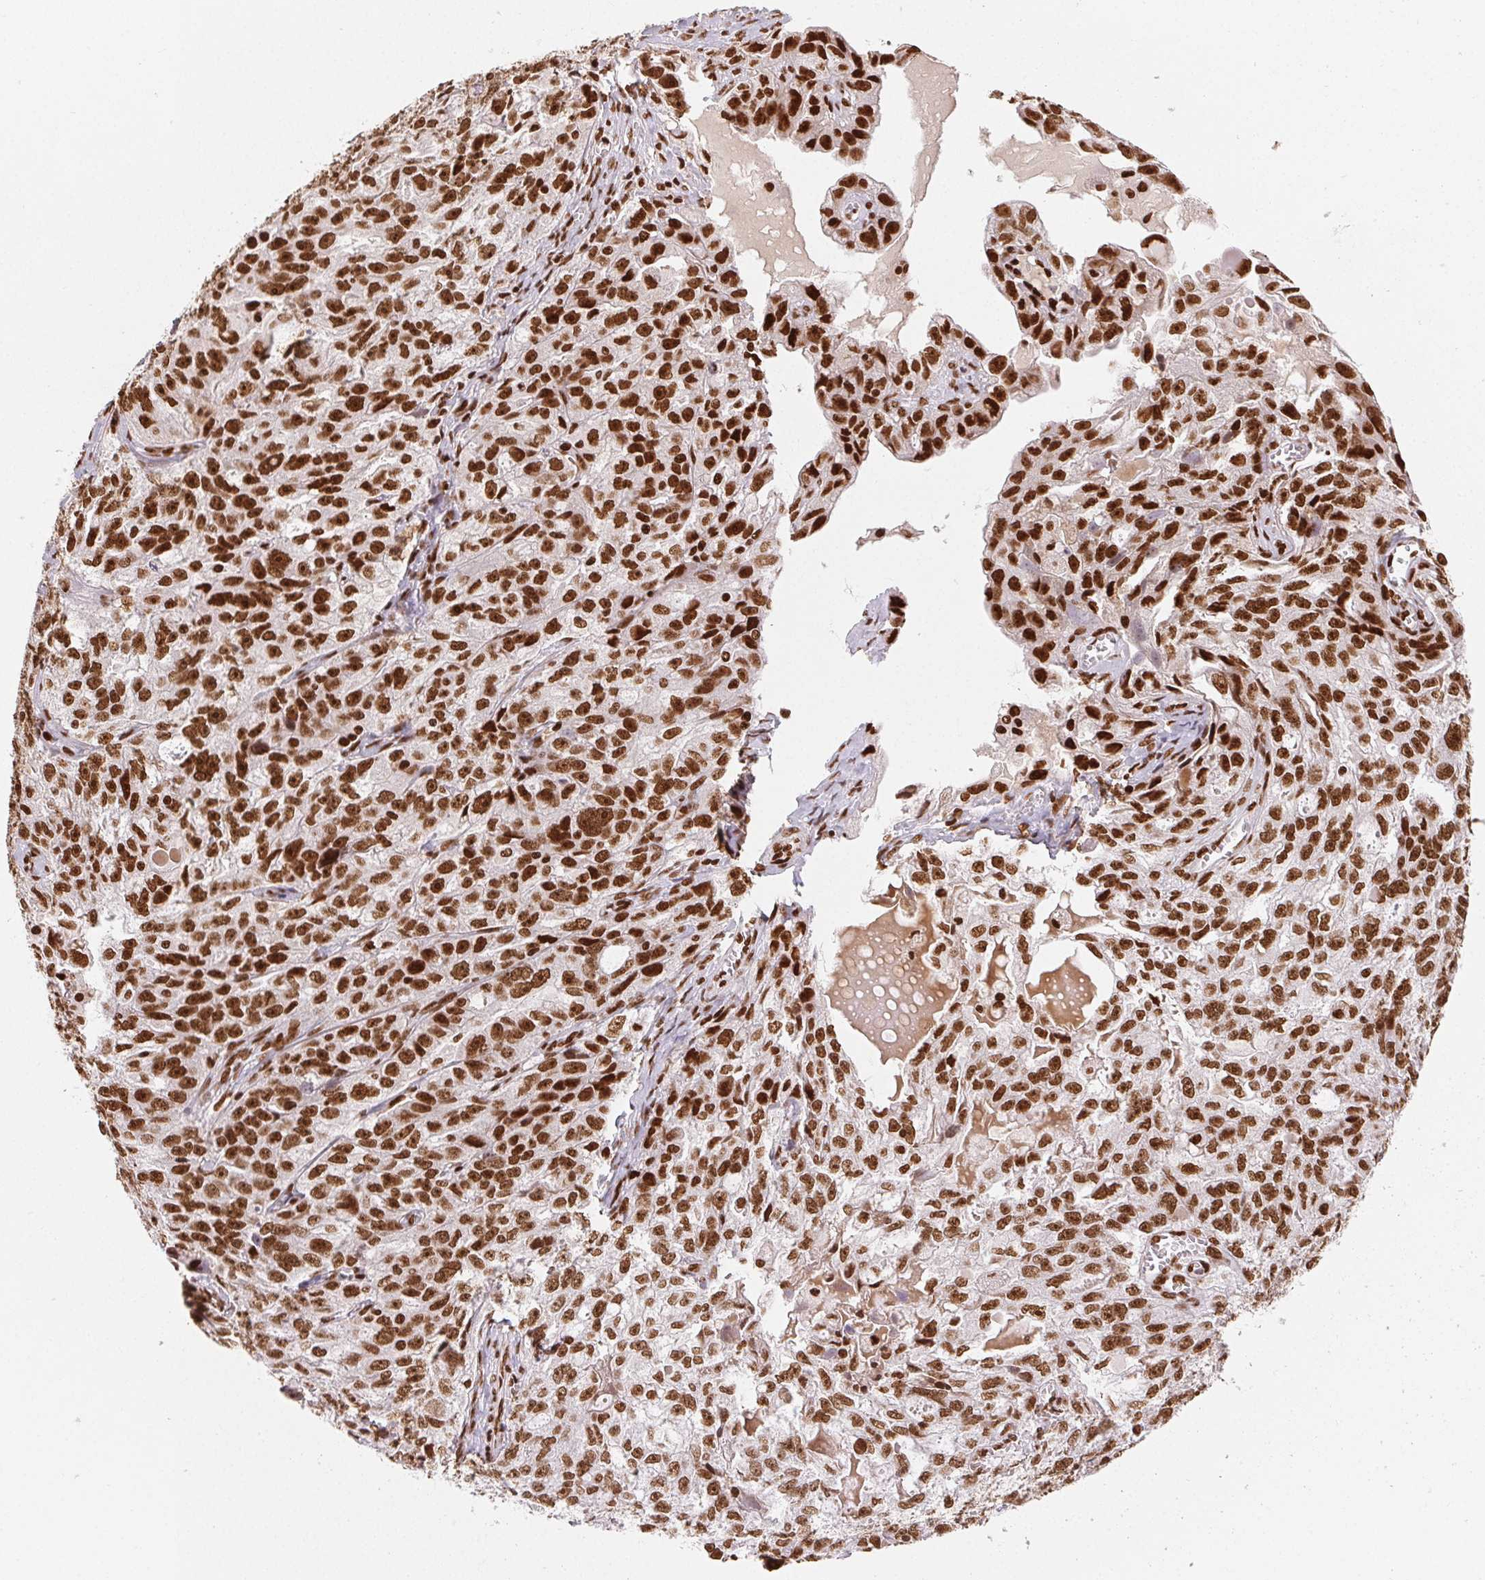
{"staining": {"intensity": "strong", "quantity": ">75%", "location": "nuclear"}, "tissue": "ovarian cancer", "cell_type": "Tumor cells", "image_type": "cancer", "snomed": [{"axis": "morphology", "description": "Cystadenocarcinoma, serous, NOS"}, {"axis": "topography", "description": "Ovary"}], "caption": "Human serous cystadenocarcinoma (ovarian) stained with a brown dye exhibits strong nuclear positive positivity in about >75% of tumor cells.", "gene": "ZNF80", "patient": {"sex": "female", "age": 51}}